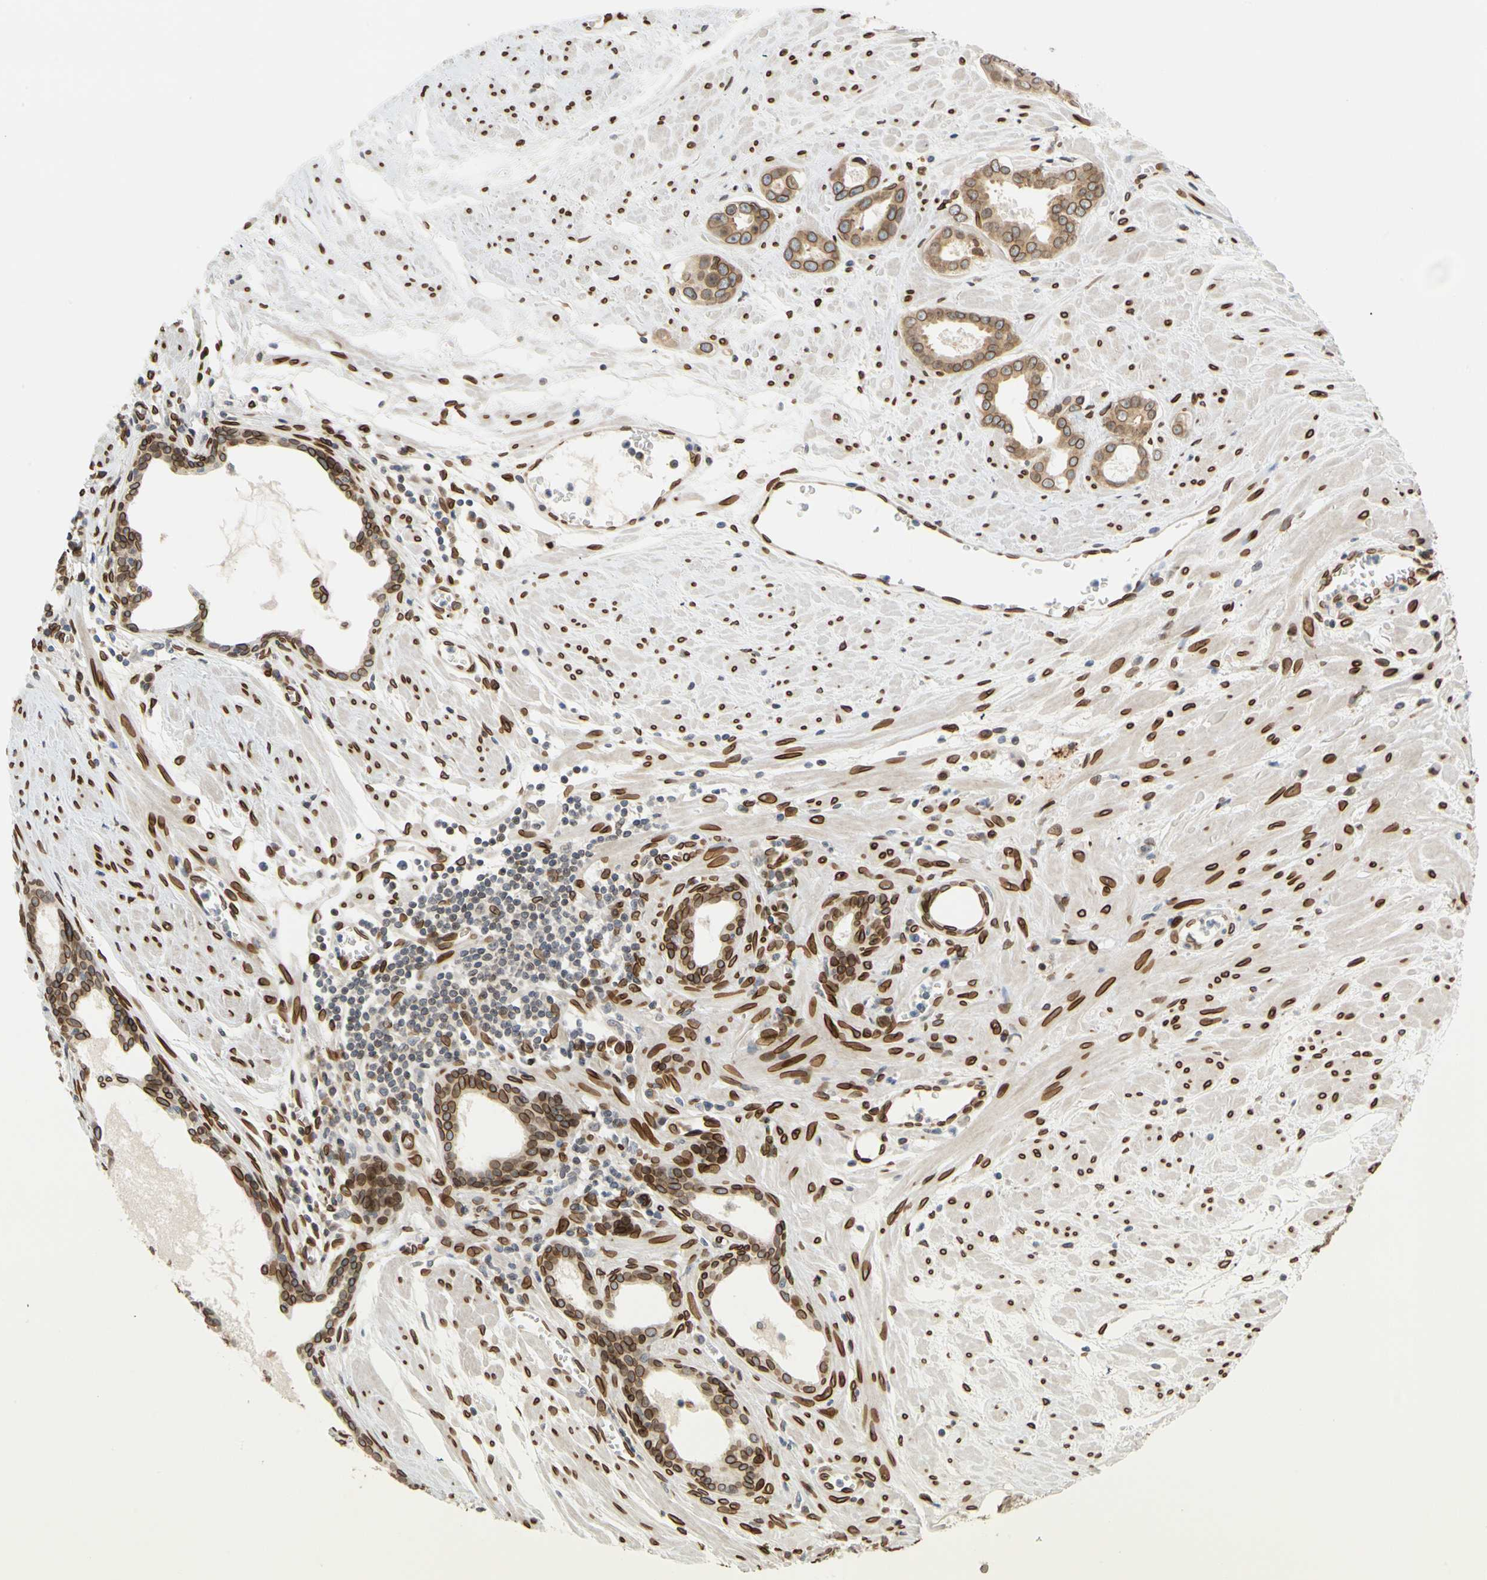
{"staining": {"intensity": "strong", "quantity": ">75%", "location": "cytoplasmic/membranous,nuclear"}, "tissue": "prostate cancer", "cell_type": "Tumor cells", "image_type": "cancer", "snomed": [{"axis": "morphology", "description": "Adenocarcinoma, Low grade"}, {"axis": "topography", "description": "Prostate"}], "caption": "Brown immunohistochemical staining in prostate cancer reveals strong cytoplasmic/membranous and nuclear expression in about >75% of tumor cells. The protein is stained brown, and the nuclei are stained in blue (DAB (3,3'-diaminobenzidine) IHC with brightfield microscopy, high magnification).", "gene": "SUN1", "patient": {"sex": "male", "age": 57}}